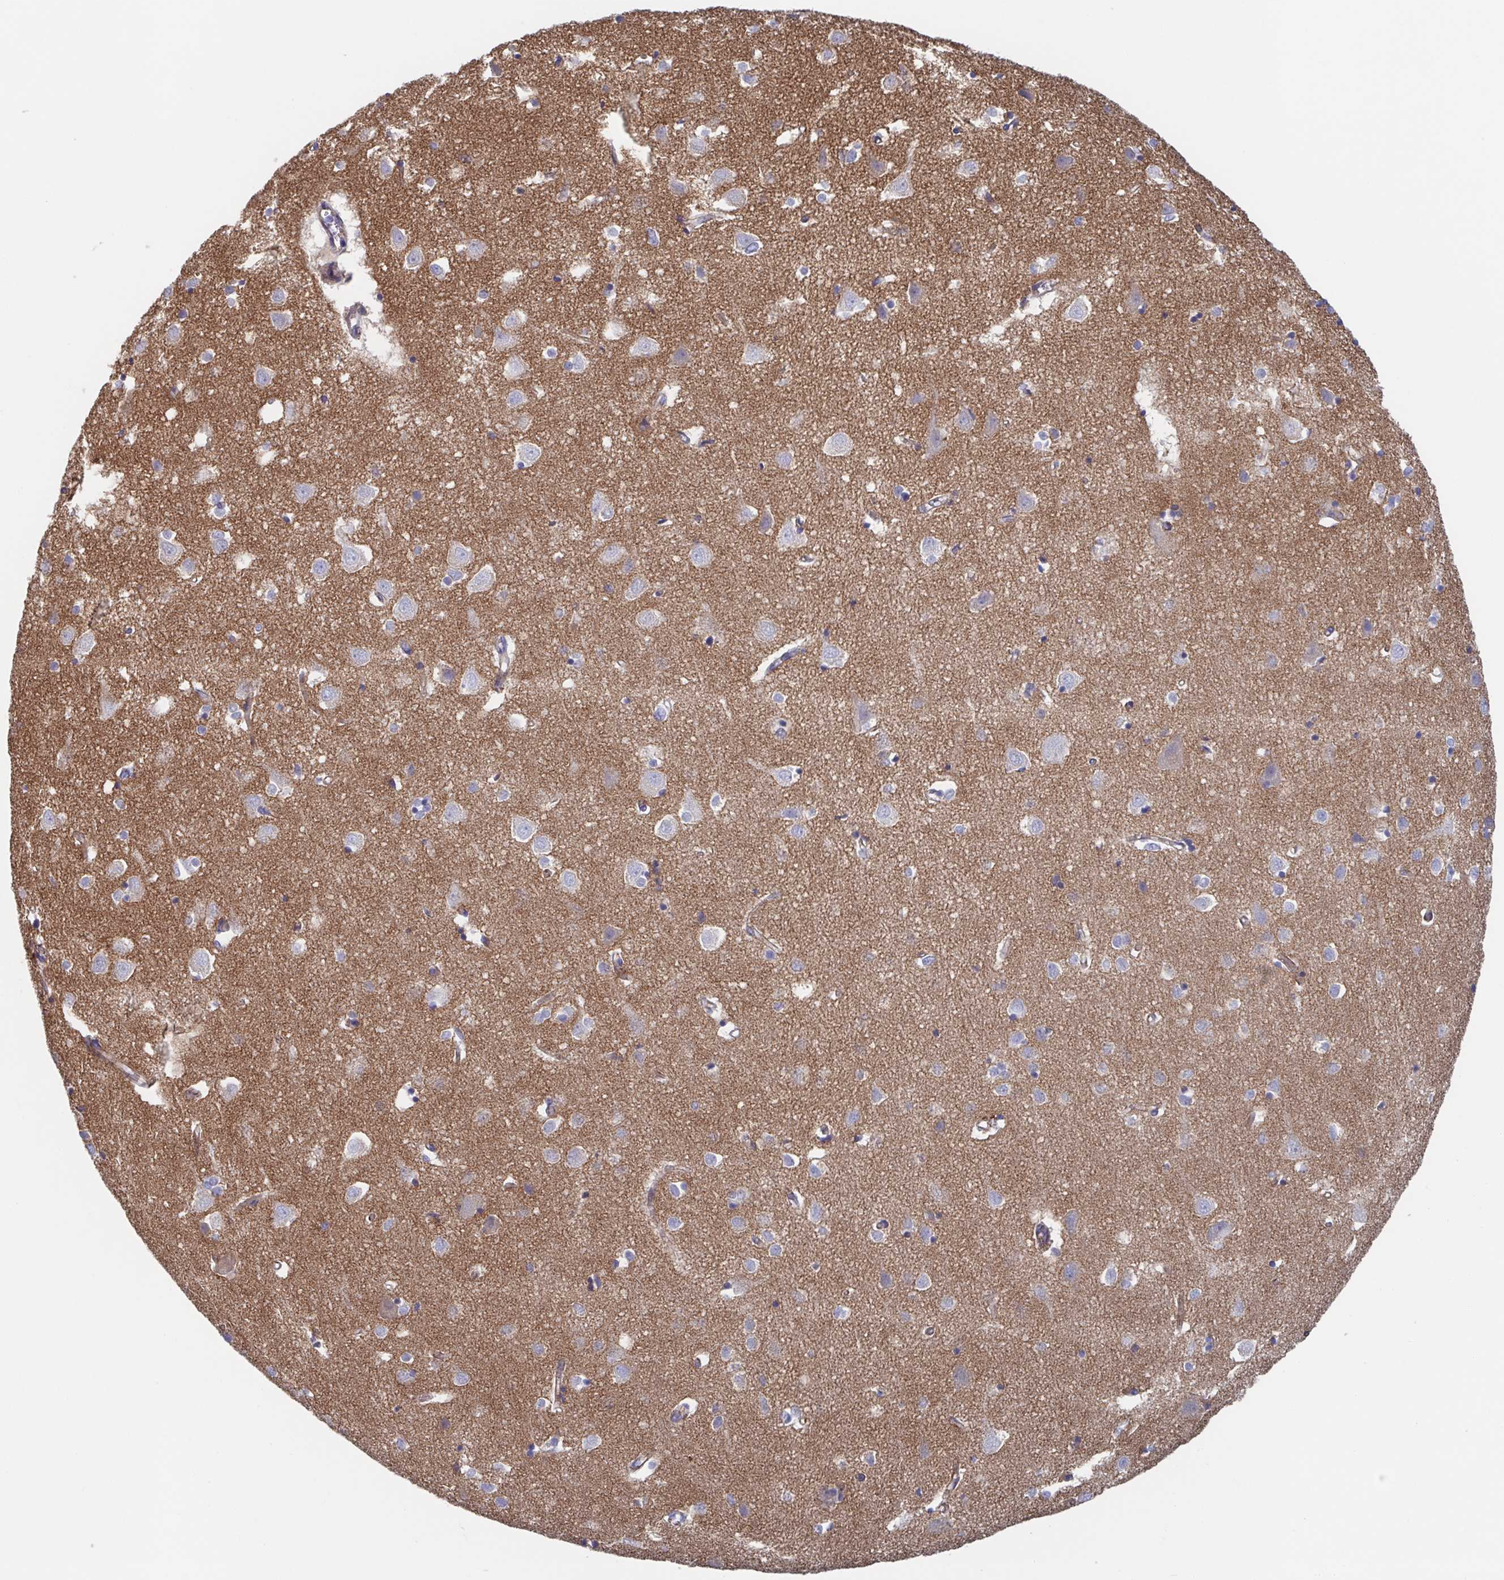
{"staining": {"intensity": "negative", "quantity": "none", "location": "none"}, "tissue": "cerebral cortex", "cell_type": "Endothelial cells", "image_type": "normal", "snomed": [{"axis": "morphology", "description": "Normal tissue, NOS"}, {"axis": "topography", "description": "Cerebral cortex"}], "caption": "Cerebral cortex stained for a protein using immunohistochemistry exhibits no expression endothelial cells.", "gene": "CDH2", "patient": {"sex": "male", "age": 70}}